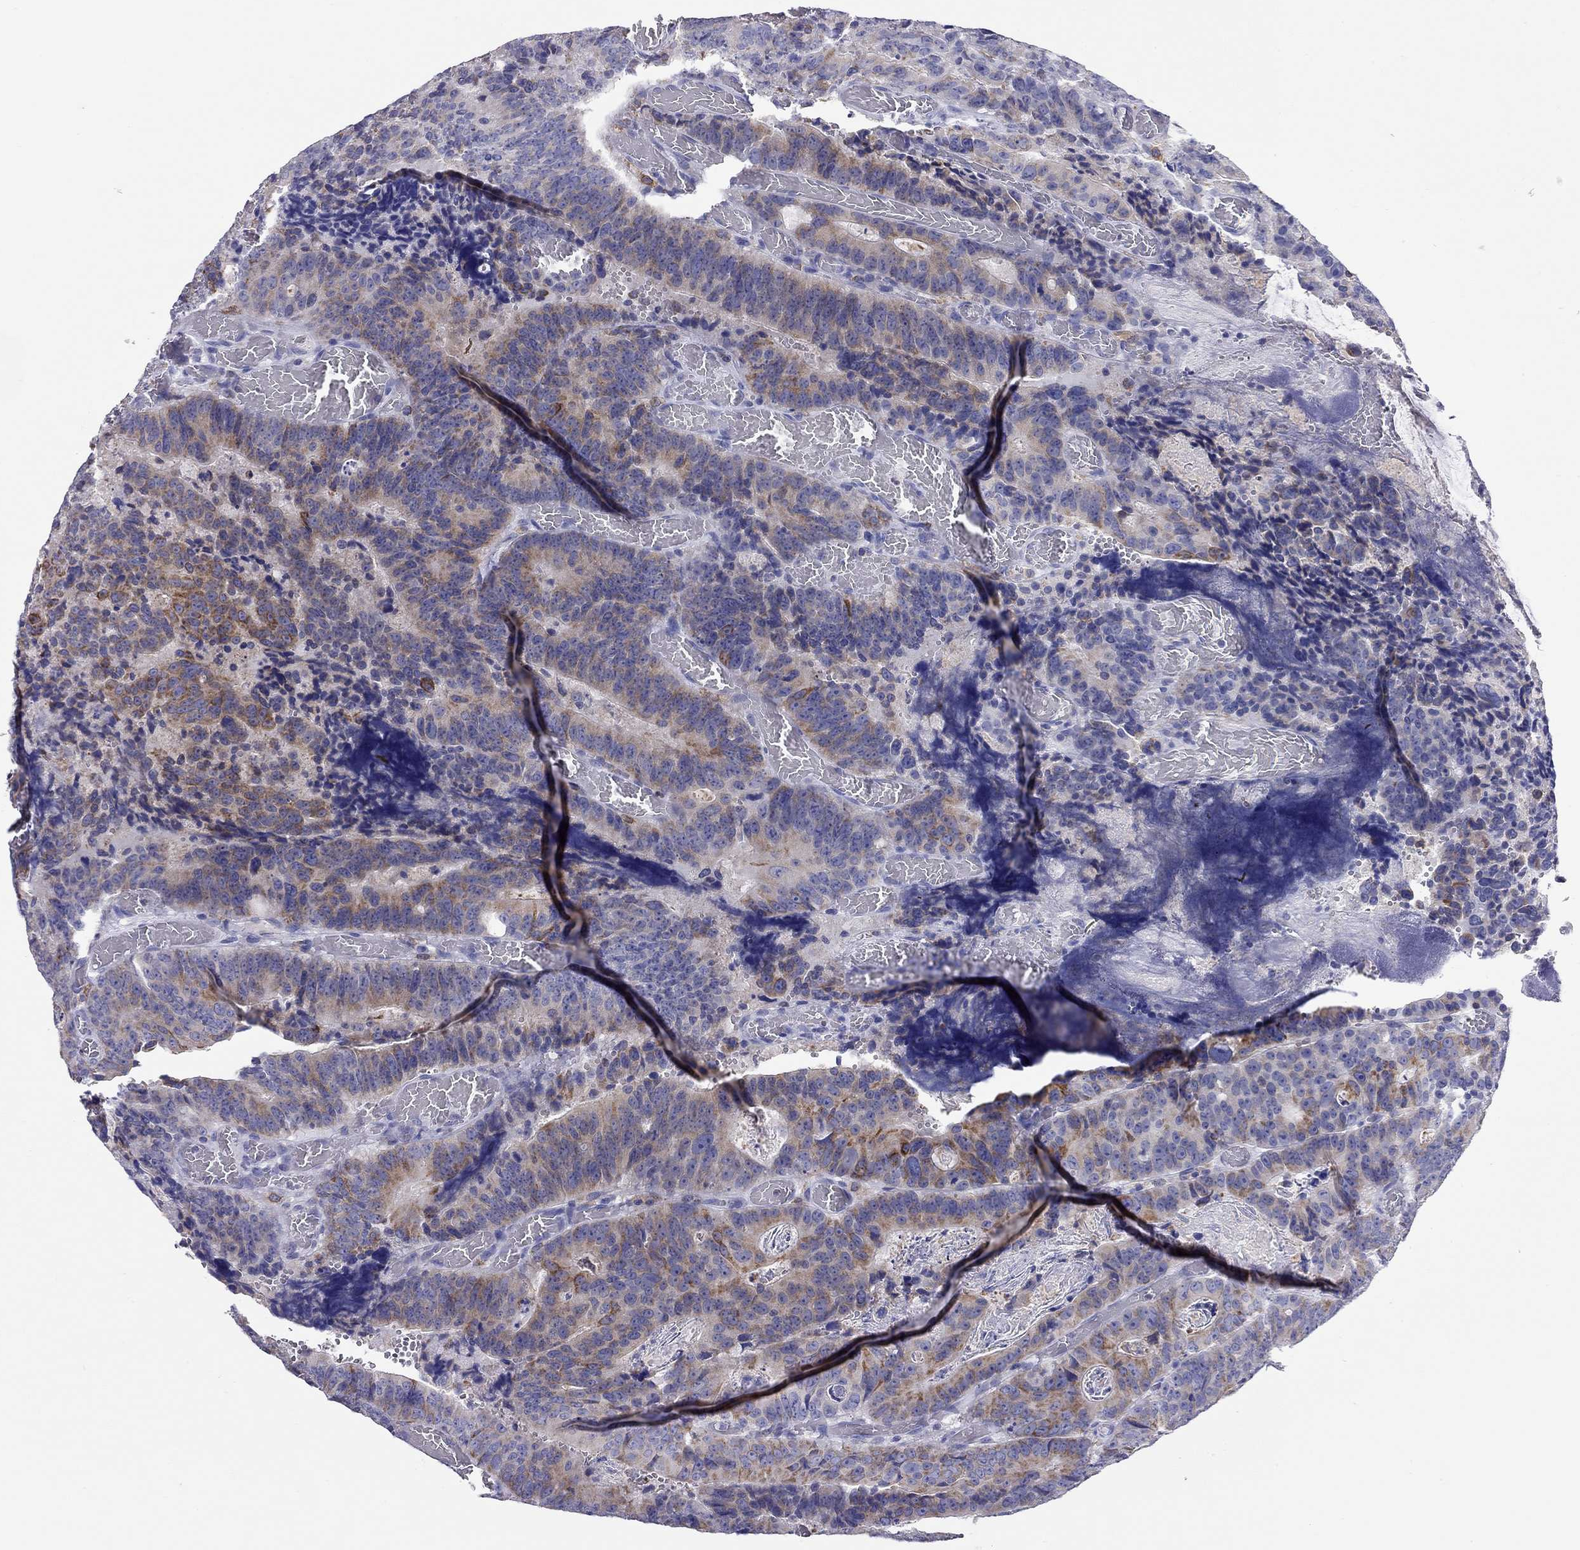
{"staining": {"intensity": "moderate", "quantity": "25%-75%", "location": "cytoplasmic/membranous"}, "tissue": "colorectal cancer", "cell_type": "Tumor cells", "image_type": "cancer", "snomed": [{"axis": "morphology", "description": "Adenocarcinoma, NOS"}, {"axis": "topography", "description": "Colon"}], "caption": "Adenocarcinoma (colorectal) tissue displays moderate cytoplasmic/membranous expression in about 25%-75% of tumor cells, visualized by immunohistochemistry. Immunohistochemistry stains the protein of interest in brown and the nuclei are stained blue.", "gene": "SLC46A2", "patient": {"sex": "female", "age": 82}}